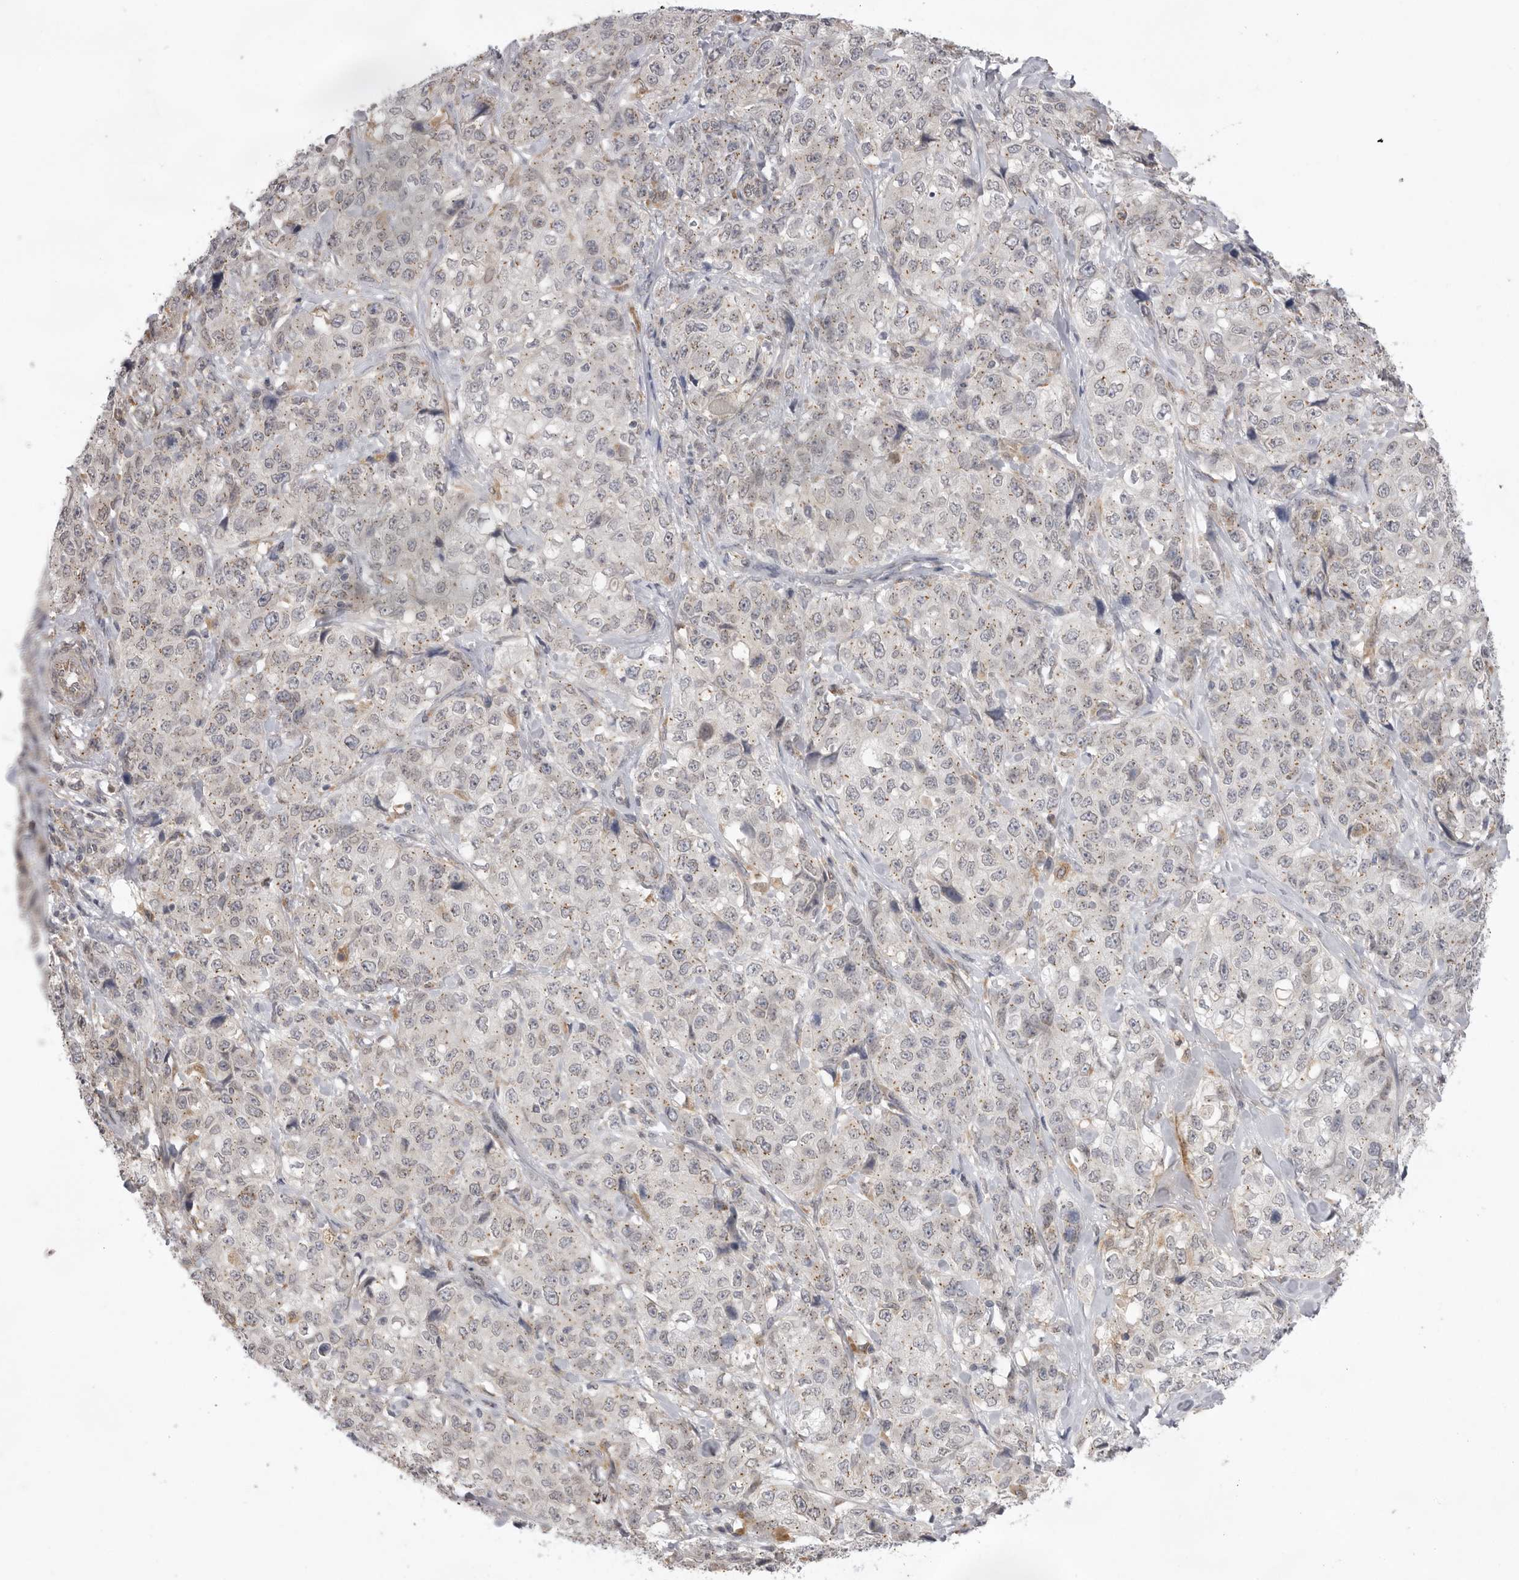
{"staining": {"intensity": "weak", "quantity": "<25%", "location": "cytoplasmic/membranous"}, "tissue": "stomach cancer", "cell_type": "Tumor cells", "image_type": "cancer", "snomed": [{"axis": "morphology", "description": "Adenocarcinoma, NOS"}, {"axis": "topography", "description": "Stomach"}], "caption": "DAB (3,3'-diaminobenzidine) immunohistochemical staining of stomach cancer reveals no significant staining in tumor cells.", "gene": "TLR3", "patient": {"sex": "male", "age": 48}}